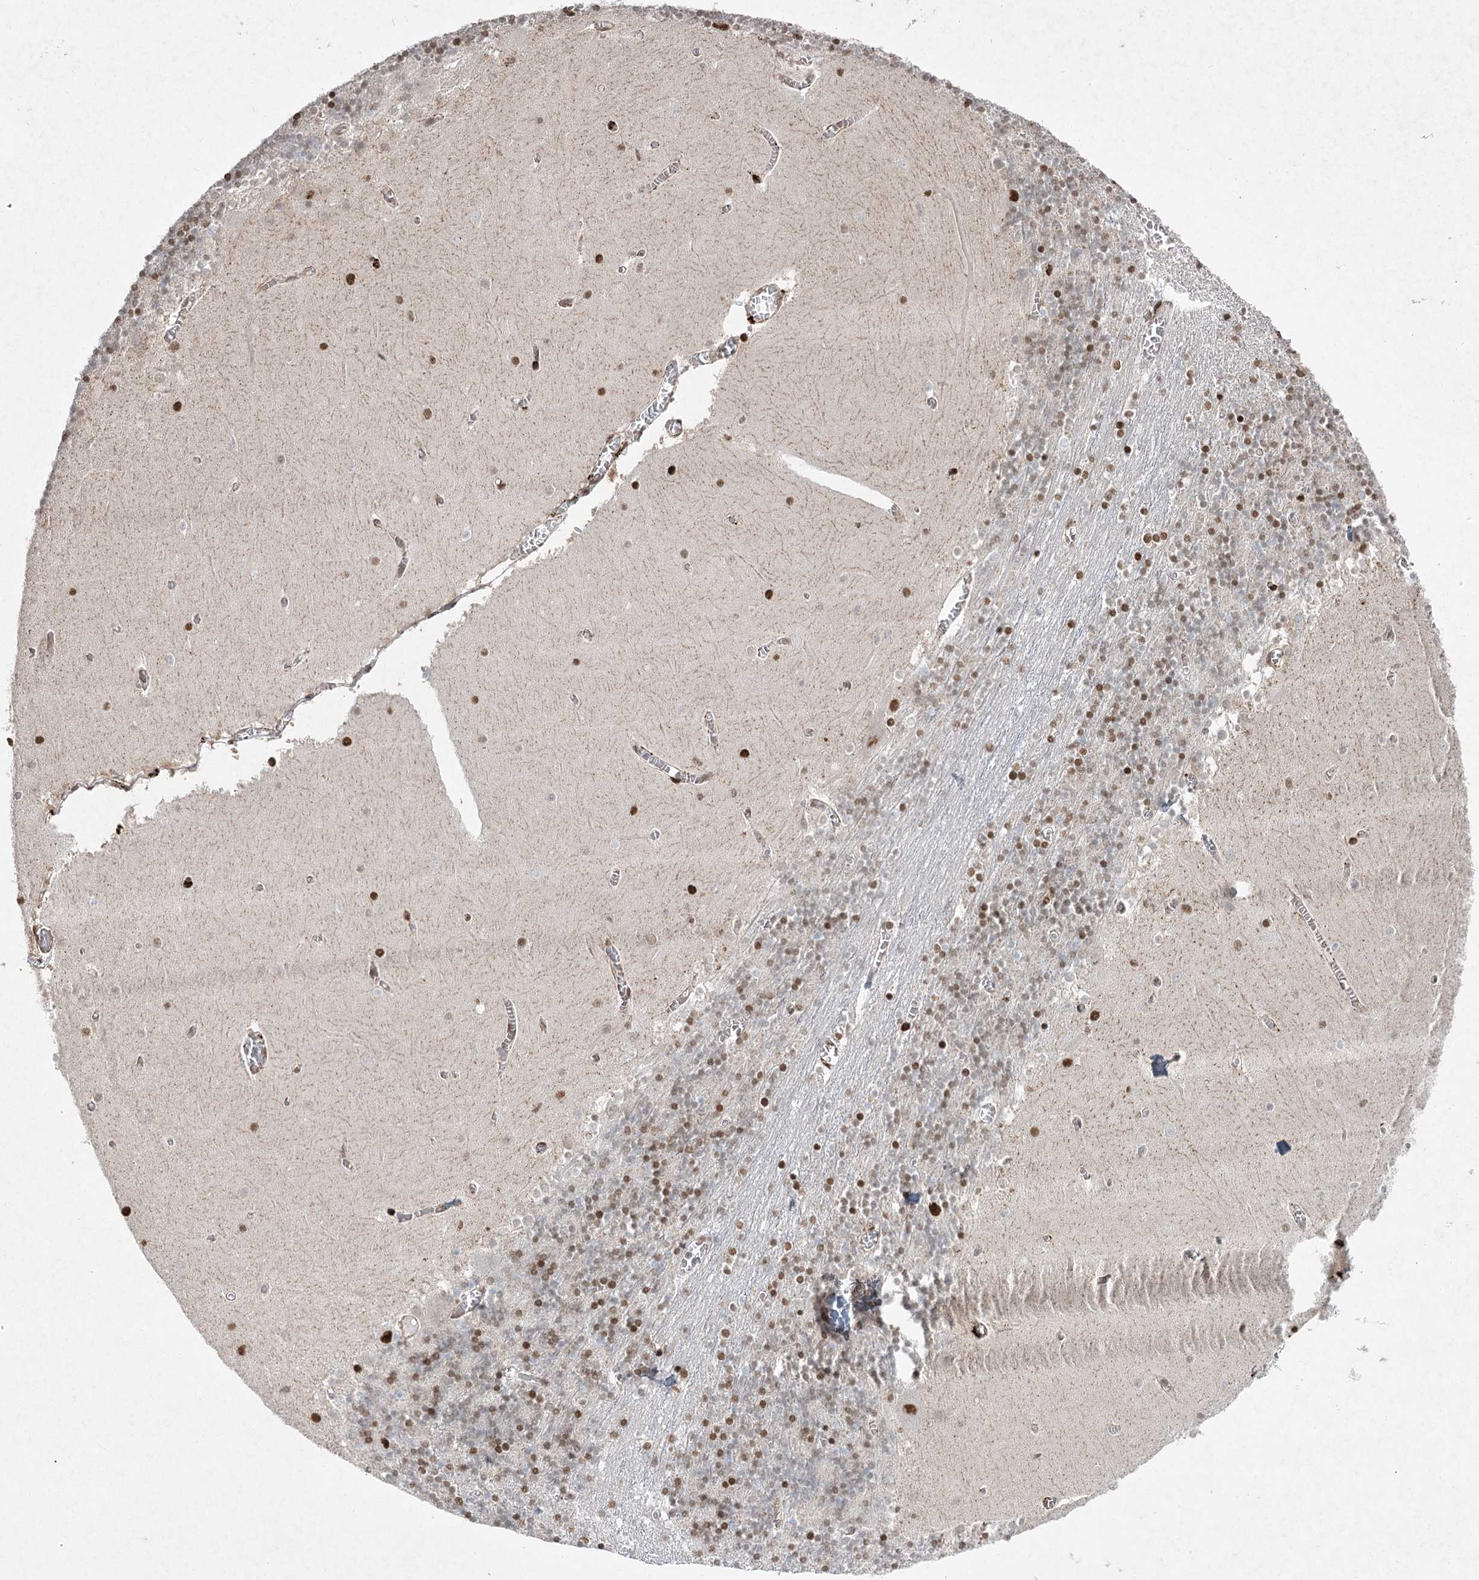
{"staining": {"intensity": "strong", "quantity": "25%-75%", "location": "nuclear"}, "tissue": "cerebellum", "cell_type": "Cells in granular layer", "image_type": "normal", "snomed": [{"axis": "morphology", "description": "Normal tissue, NOS"}, {"axis": "topography", "description": "Cerebellum"}], "caption": "About 25%-75% of cells in granular layer in unremarkable human cerebellum demonstrate strong nuclear protein staining as visualized by brown immunohistochemical staining.", "gene": "ZCCHC8", "patient": {"sex": "female", "age": 28}}